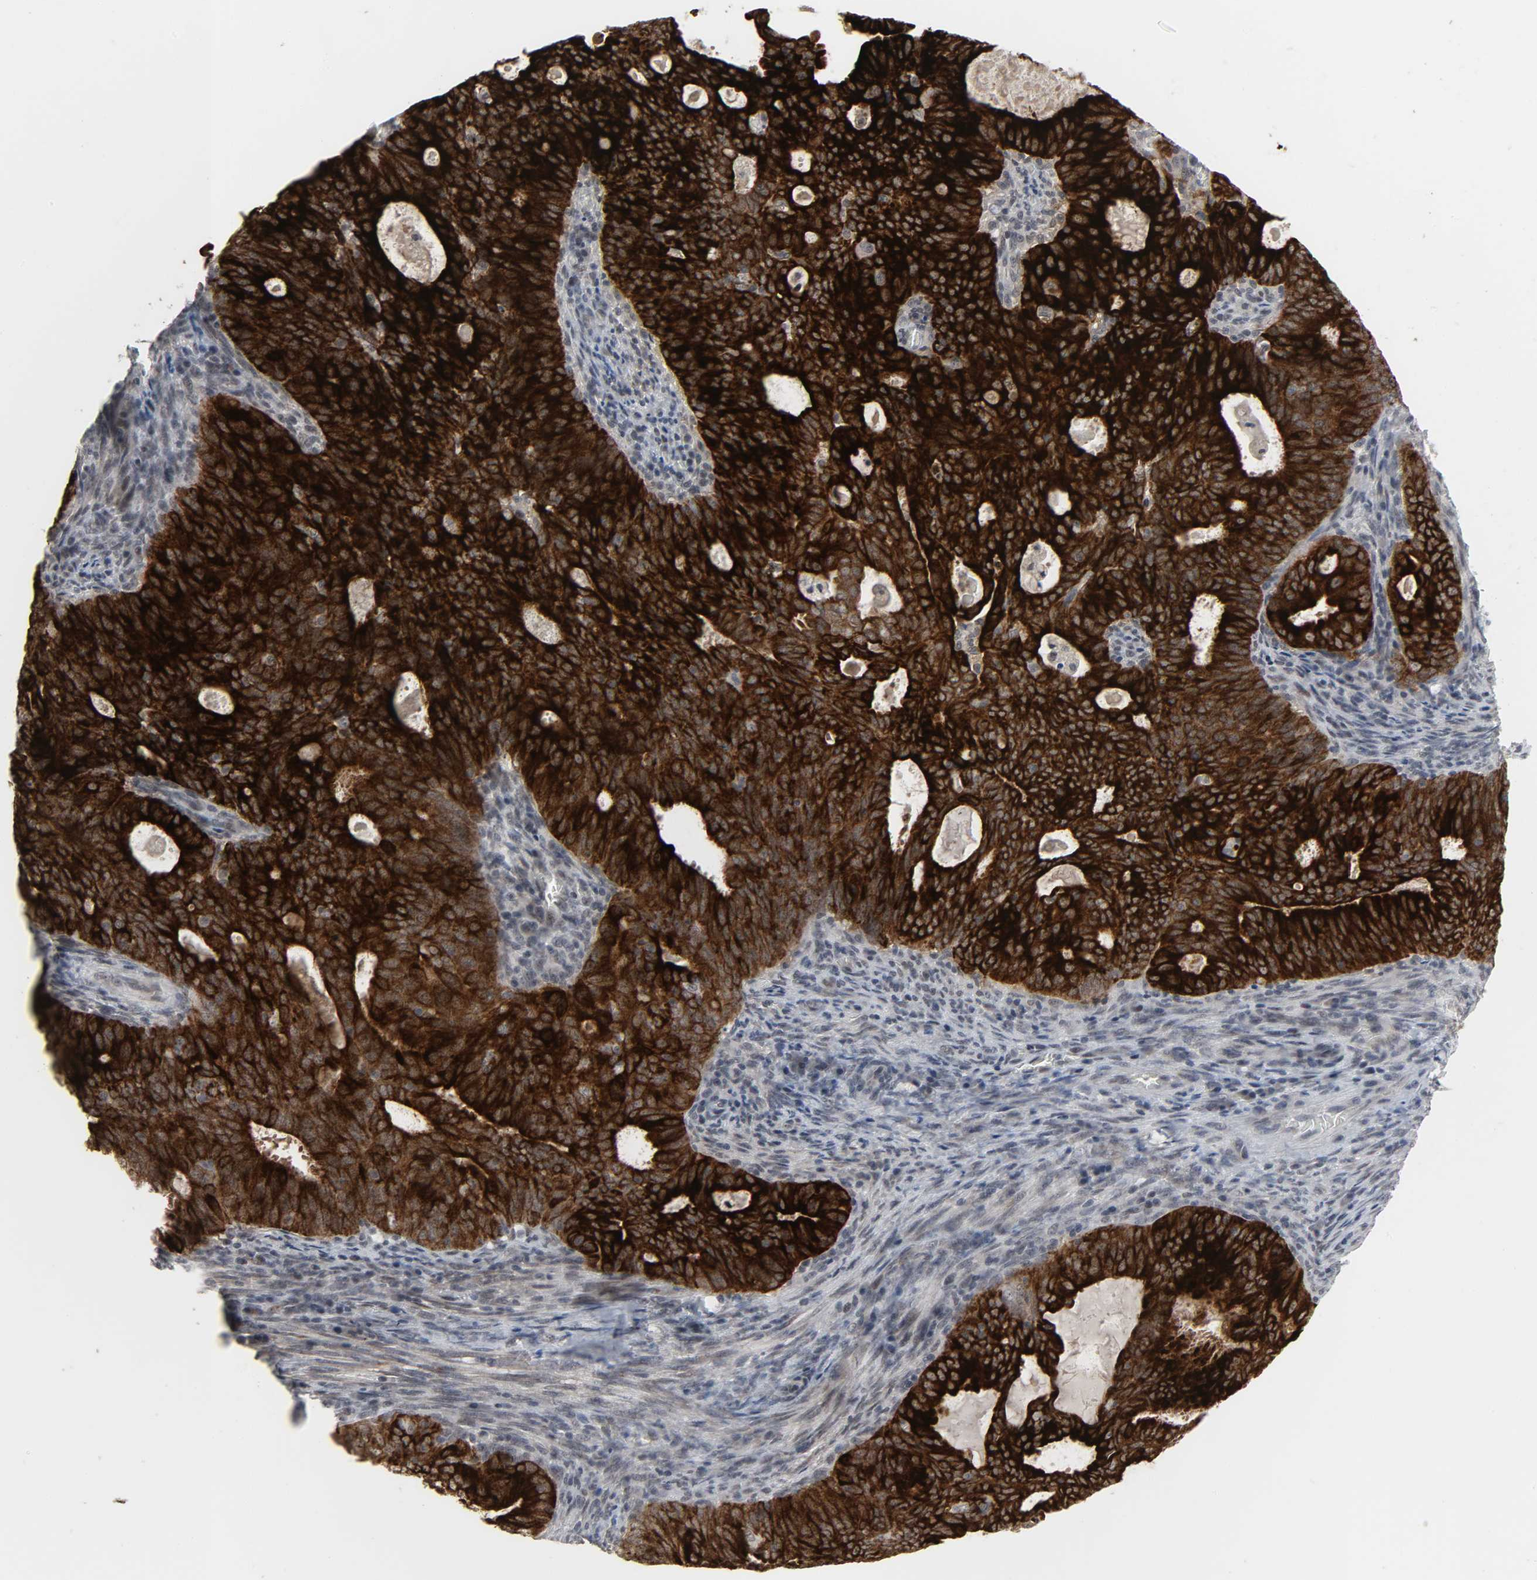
{"staining": {"intensity": "strong", "quantity": ">75%", "location": "cytoplasmic/membranous"}, "tissue": "cervical cancer", "cell_type": "Tumor cells", "image_type": "cancer", "snomed": [{"axis": "morphology", "description": "Adenocarcinoma, NOS"}, {"axis": "topography", "description": "Cervix"}], "caption": "IHC micrograph of neoplastic tissue: human cervical adenocarcinoma stained using immunohistochemistry (IHC) shows high levels of strong protein expression localized specifically in the cytoplasmic/membranous of tumor cells, appearing as a cytoplasmic/membranous brown color.", "gene": "MUC1", "patient": {"sex": "female", "age": 44}}